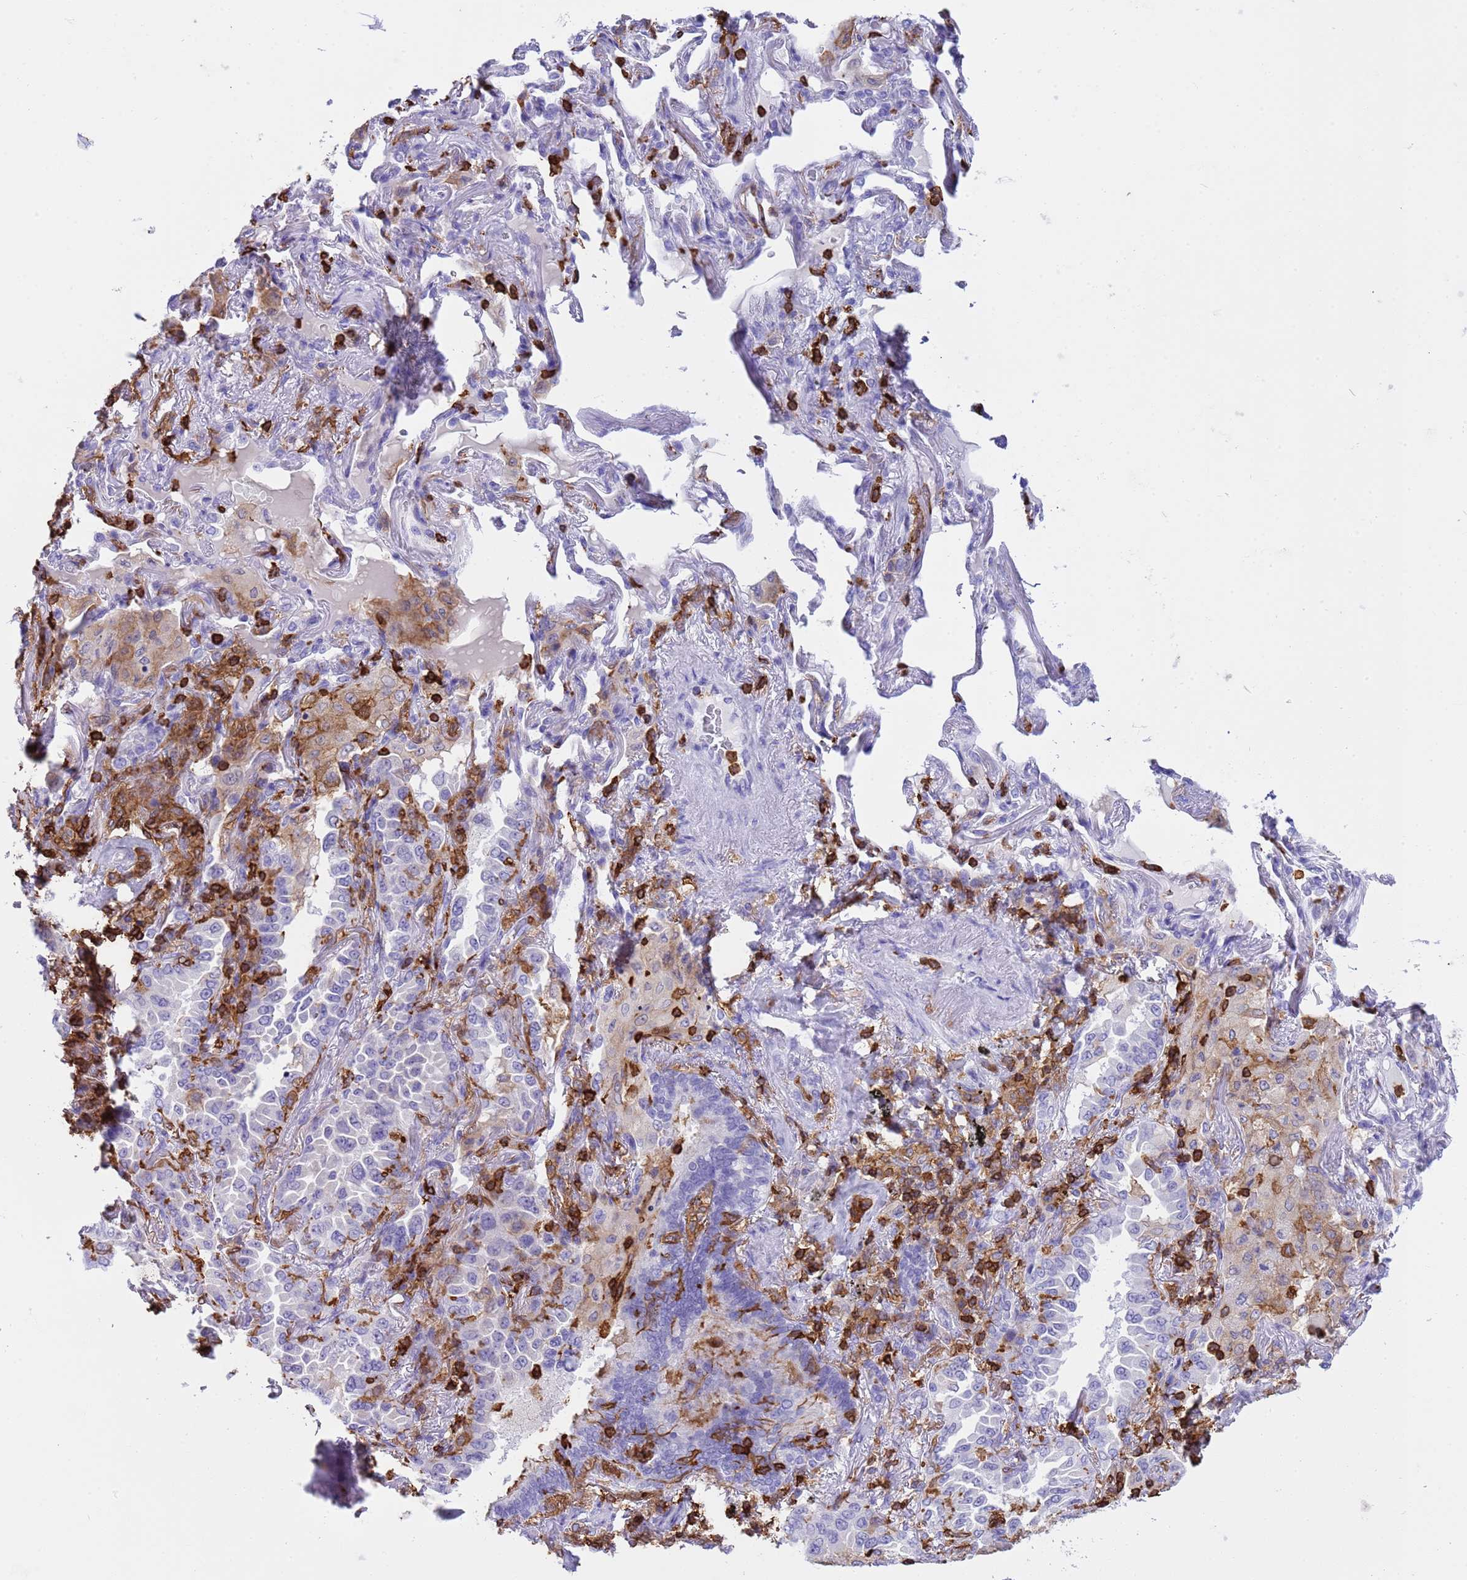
{"staining": {"intensity": "negative", "quantity": "none", "location": "none"}, "tissue": "lung cancer", "cell_type": "Tumor cells", "image_type": "cancer", "snomed": [{"axis": "morphology", "description": "Adenocarcinoma, NOS"}, {"axis": "topography", "description": "Lung"}], "caption": "IHC of lung cancer (adenocarcinoma) reveals no staining in tumor cells.", "gene": "IRF5", "patient": {"sex": "female", "age": 69}}